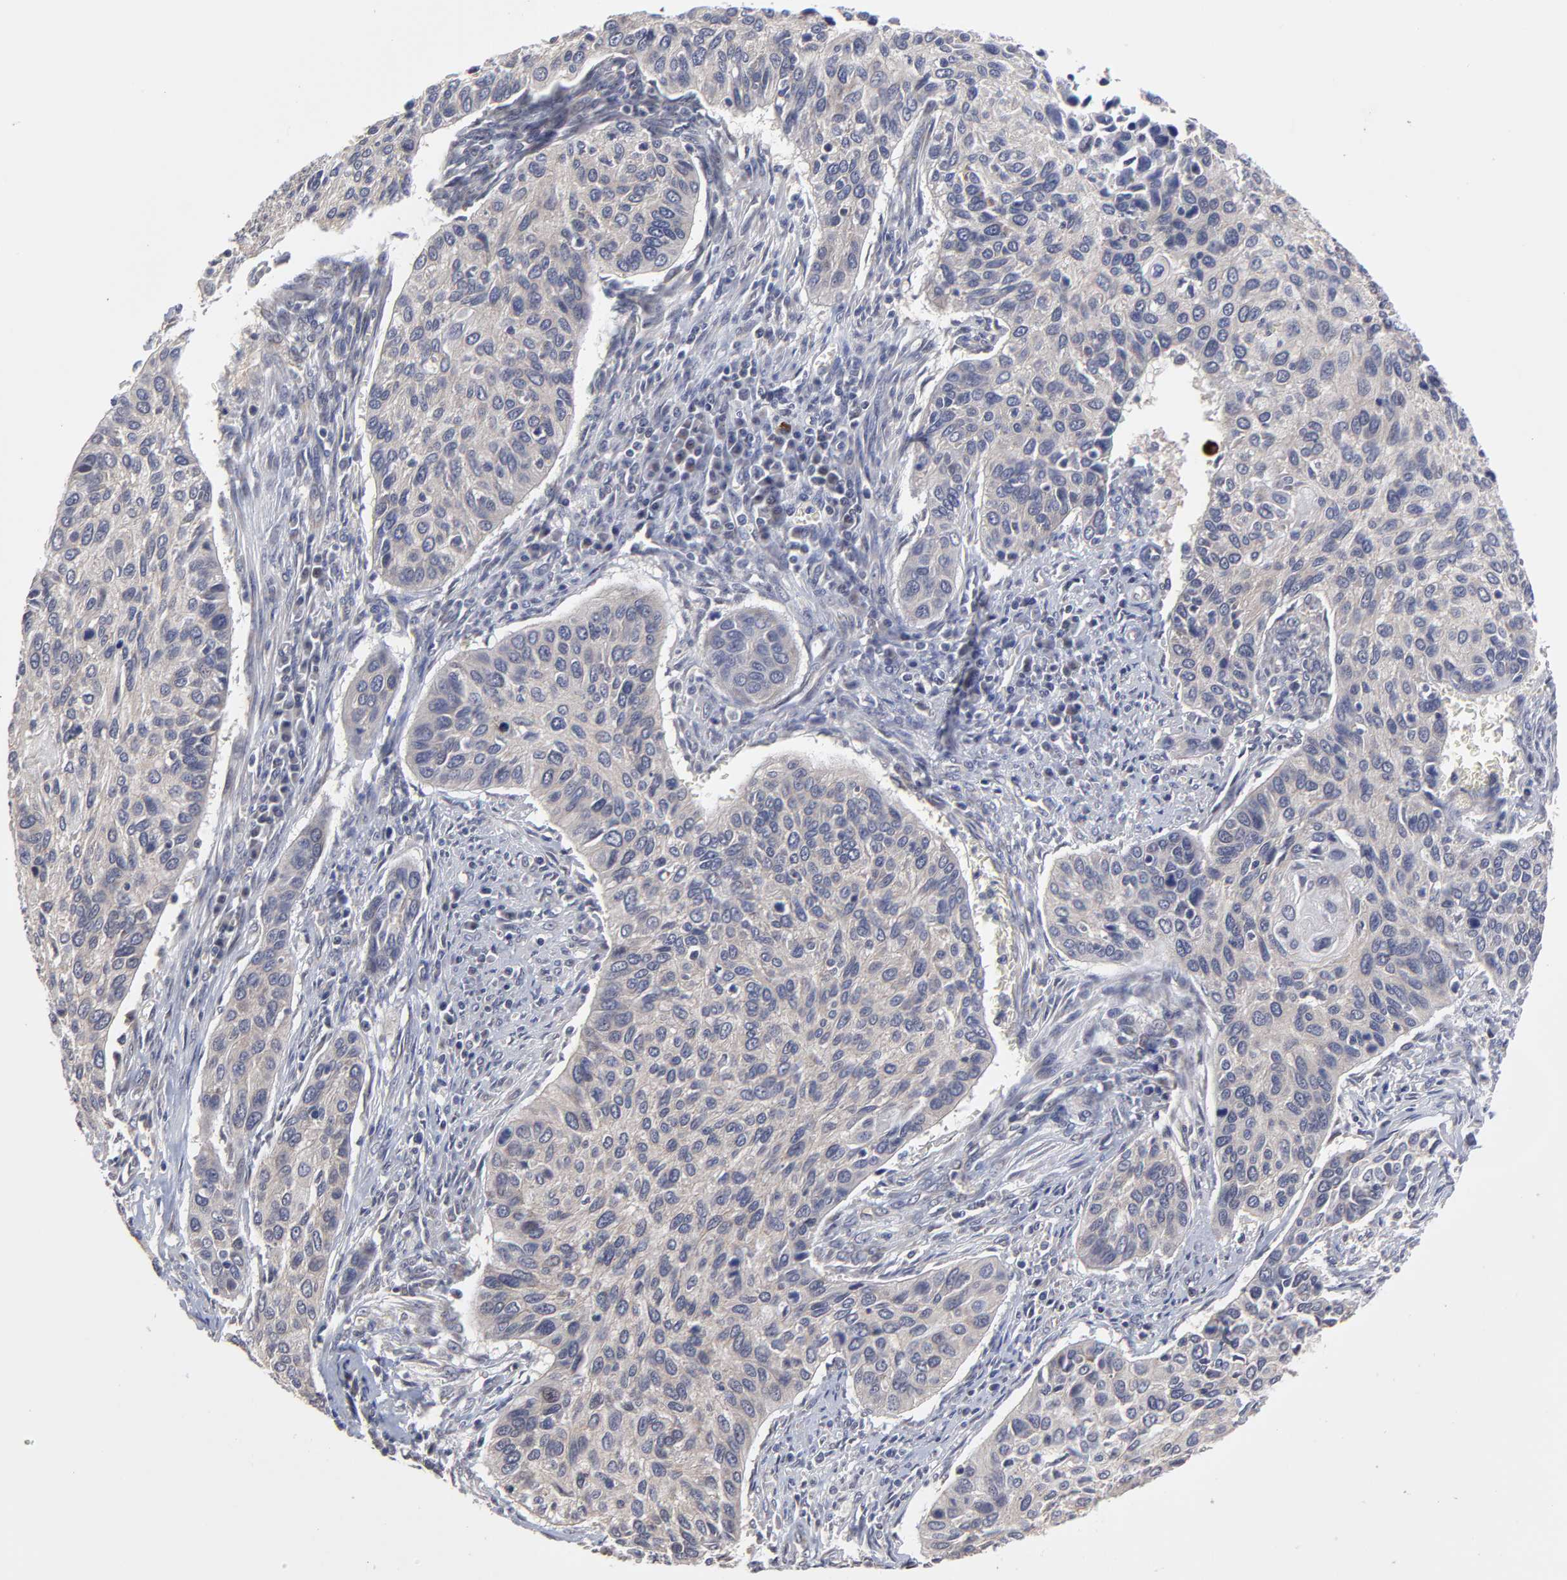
{"staining": {"intensity": "weak", "quantity": ">75%", "location": "cytoplasmic/membranous"}, "tissue": "cervical cancer", "cell_type": "Tumor cells", "image_type": "cancer", "snomed": [{"axis": "morphology", "description": "Squamous cell carcinoma, NOS"}, {"axis": "topography", "description": "Cervix"}], "caption": "Tumor cells show low levels of weak cytoplasmic/membranous positivity in approximately >75% of cells in cervical cancer.", "gene": "ZNF157", "patient": {"sex": "female", "age": 57}}